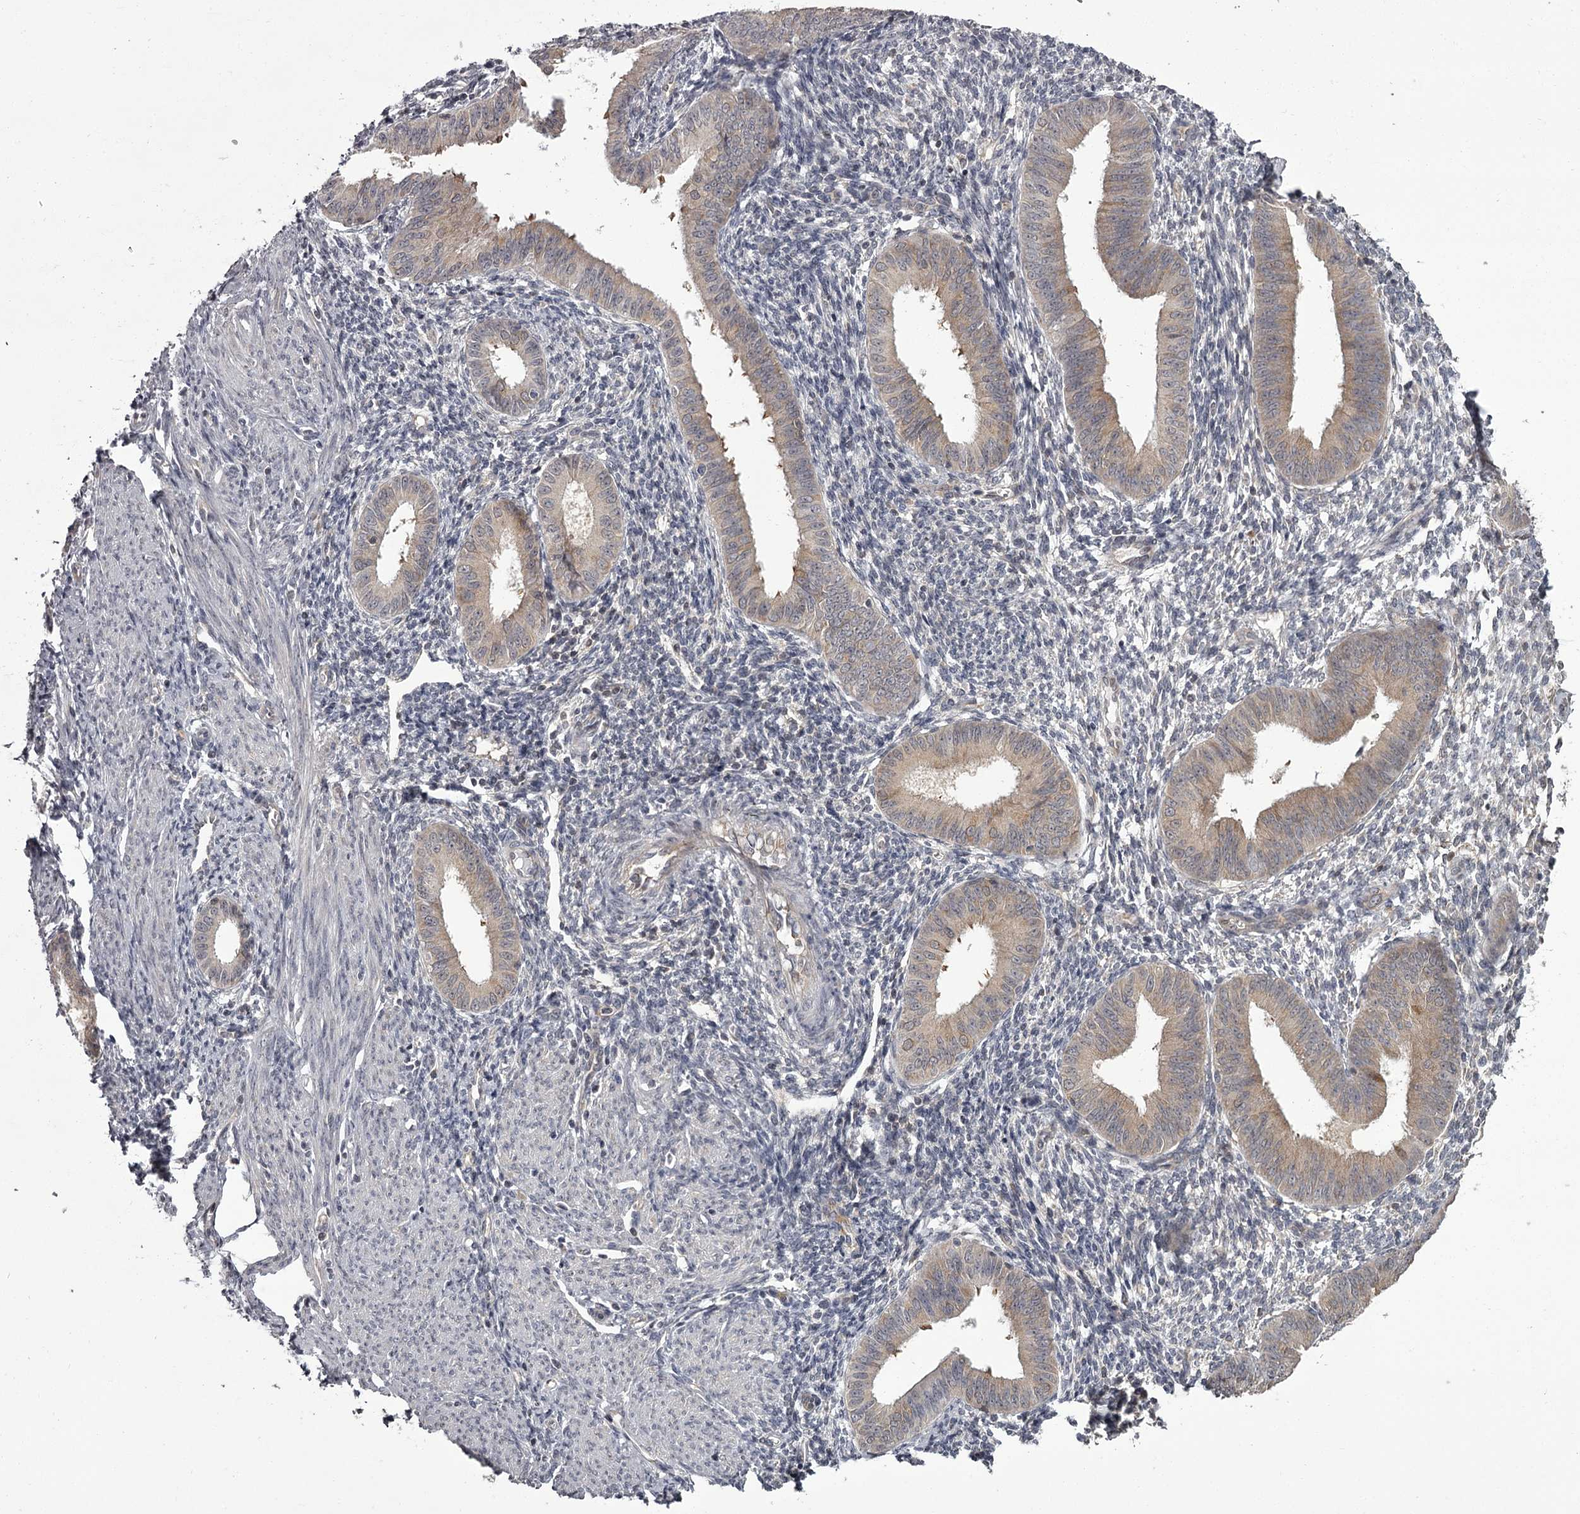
{"staining": {"intensity": "negative", "quantity": "none", "location": "none"}, "tissue": "endometrium", "cell_type": "Cells in endometrial stroma", "image_type": "normal", "snomed": [{"axis": "morphology", "description": "Normal tissue, NOS"}, {"axis": "topography", "description": "Uterus"}, {"axis": "topography", "description": "Endometrium"}], "caption": "High power microscopy photomicrograph of an IHC micrograph of benign endometrium, revealing no significant expression in cells in endometrial stroma.", "gene": "CCDC92", "patient": {"sex": "female", "age": 48}}